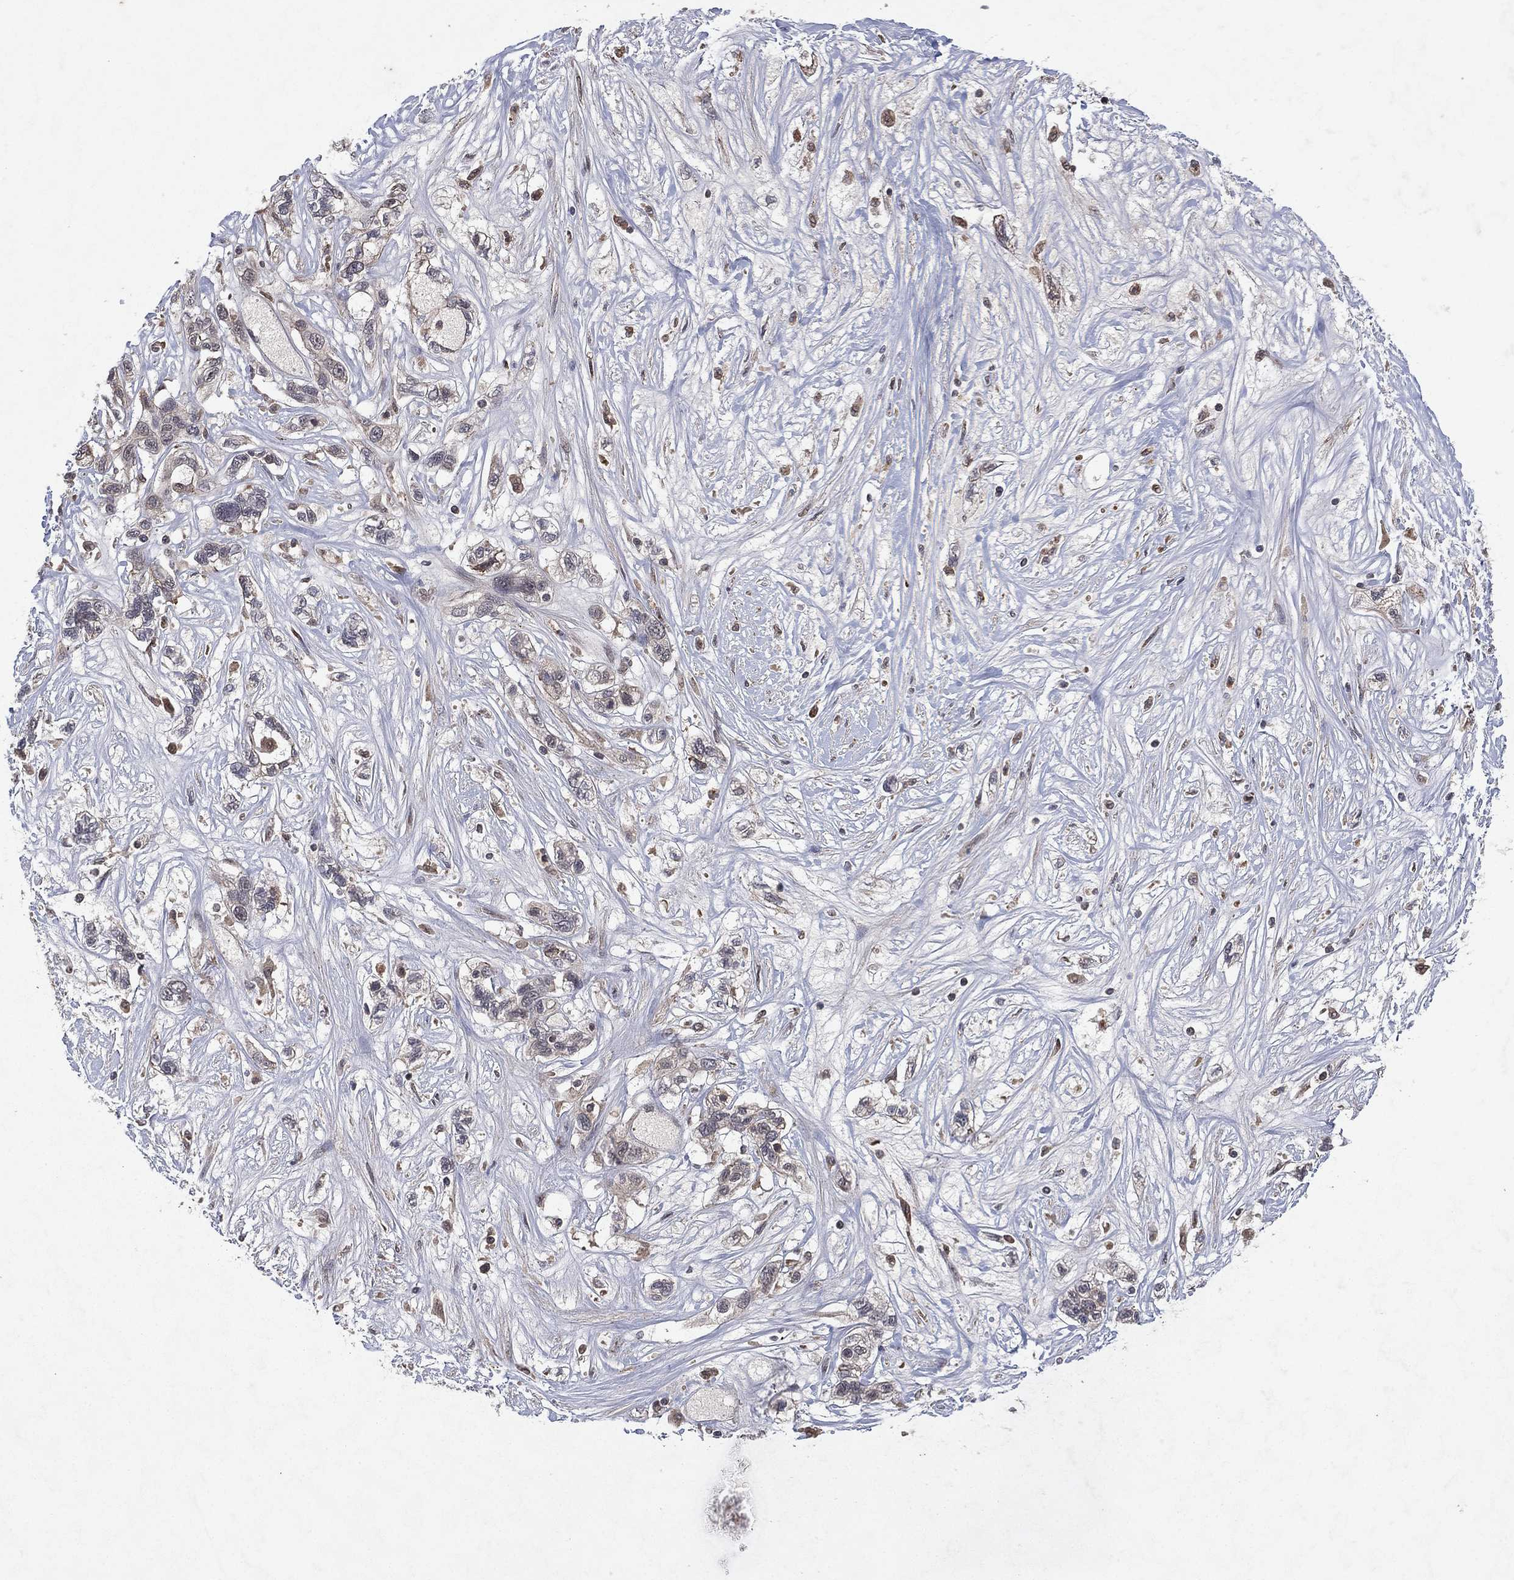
{"staining": {"intensity": "negative", "quantity": "none", "location": "none"}, "tissue": "liver cancer", "cell_type": "Tumor cells", "image_type": "cancer", "snomed": [{"axis": "morphology", "description": "Adenocarcinoma, NOS"}, {"axis": "morphology", "description": "Cholangiocarcinoma"}, {"axis": "topography", "description": "Liver"}], "caption": "Liver adenocarcinoma was stained to show a protein in brown. There is no significant positivity in tumor cells.", "gene": "ATG4B", "patient": {"sex": "male", "age": 64}}